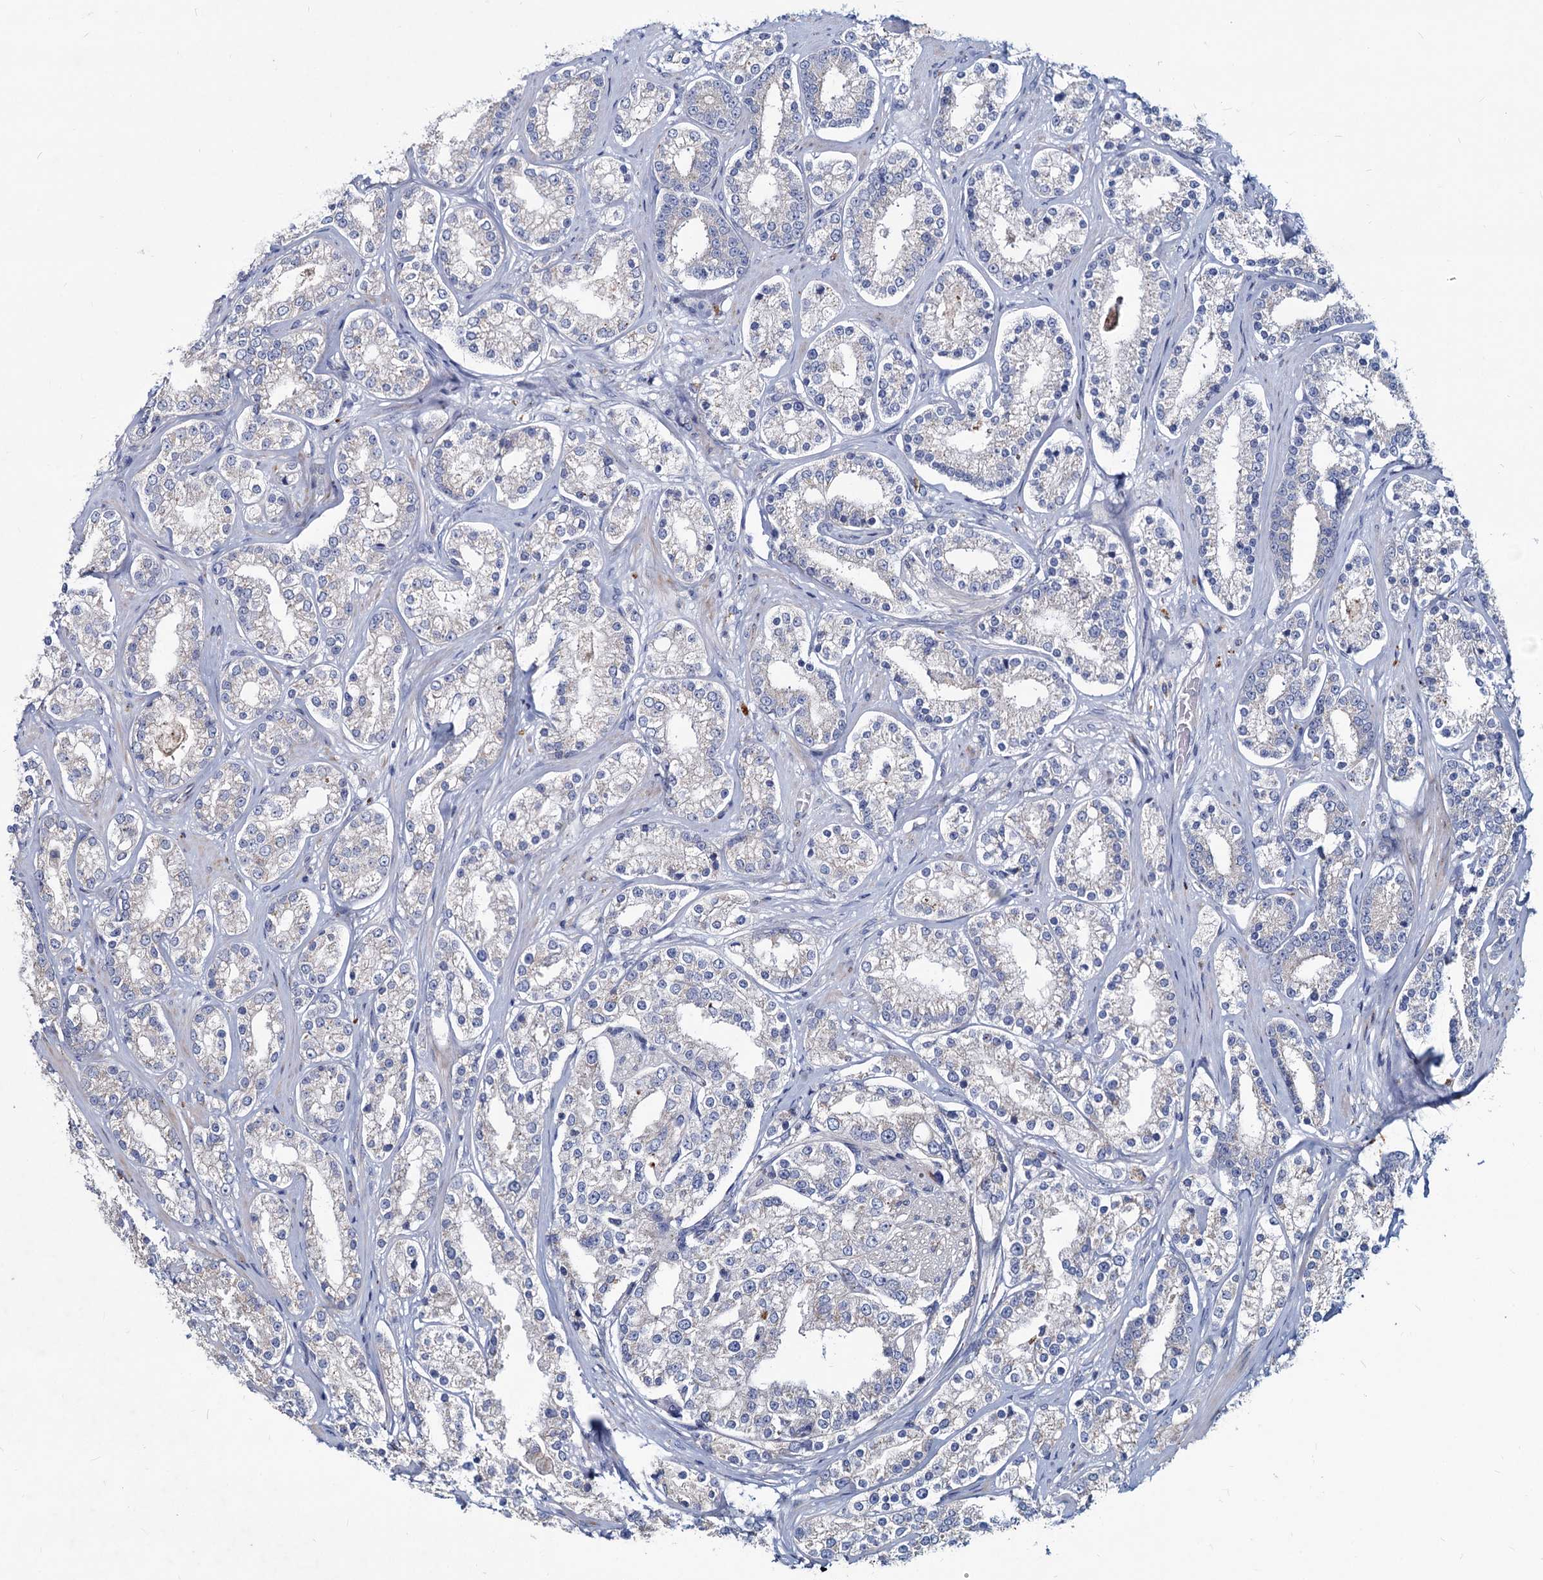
{"staining": {"intensity": "negative", "quantity": "none", "location": "none"}, "tissue": "prostate cancer", "cell_type": "Tumor cells", "image_type": "cancer", "snomed": [{"axis": "morphology", "description": "Normal tissue, NOS"}, {"axis": "morphology", "description": "Adenocarcinoma, High grade"}, {"axis": "topography", "description": "Prostate"}], "caption": "Photomicrograph shows no protein staining in tumor cells of prostate cancer (adenocarcinoma (high-grade)) tissue.", "gene": "AGBL4", "patient": {"sex": "male", "age": 83}}